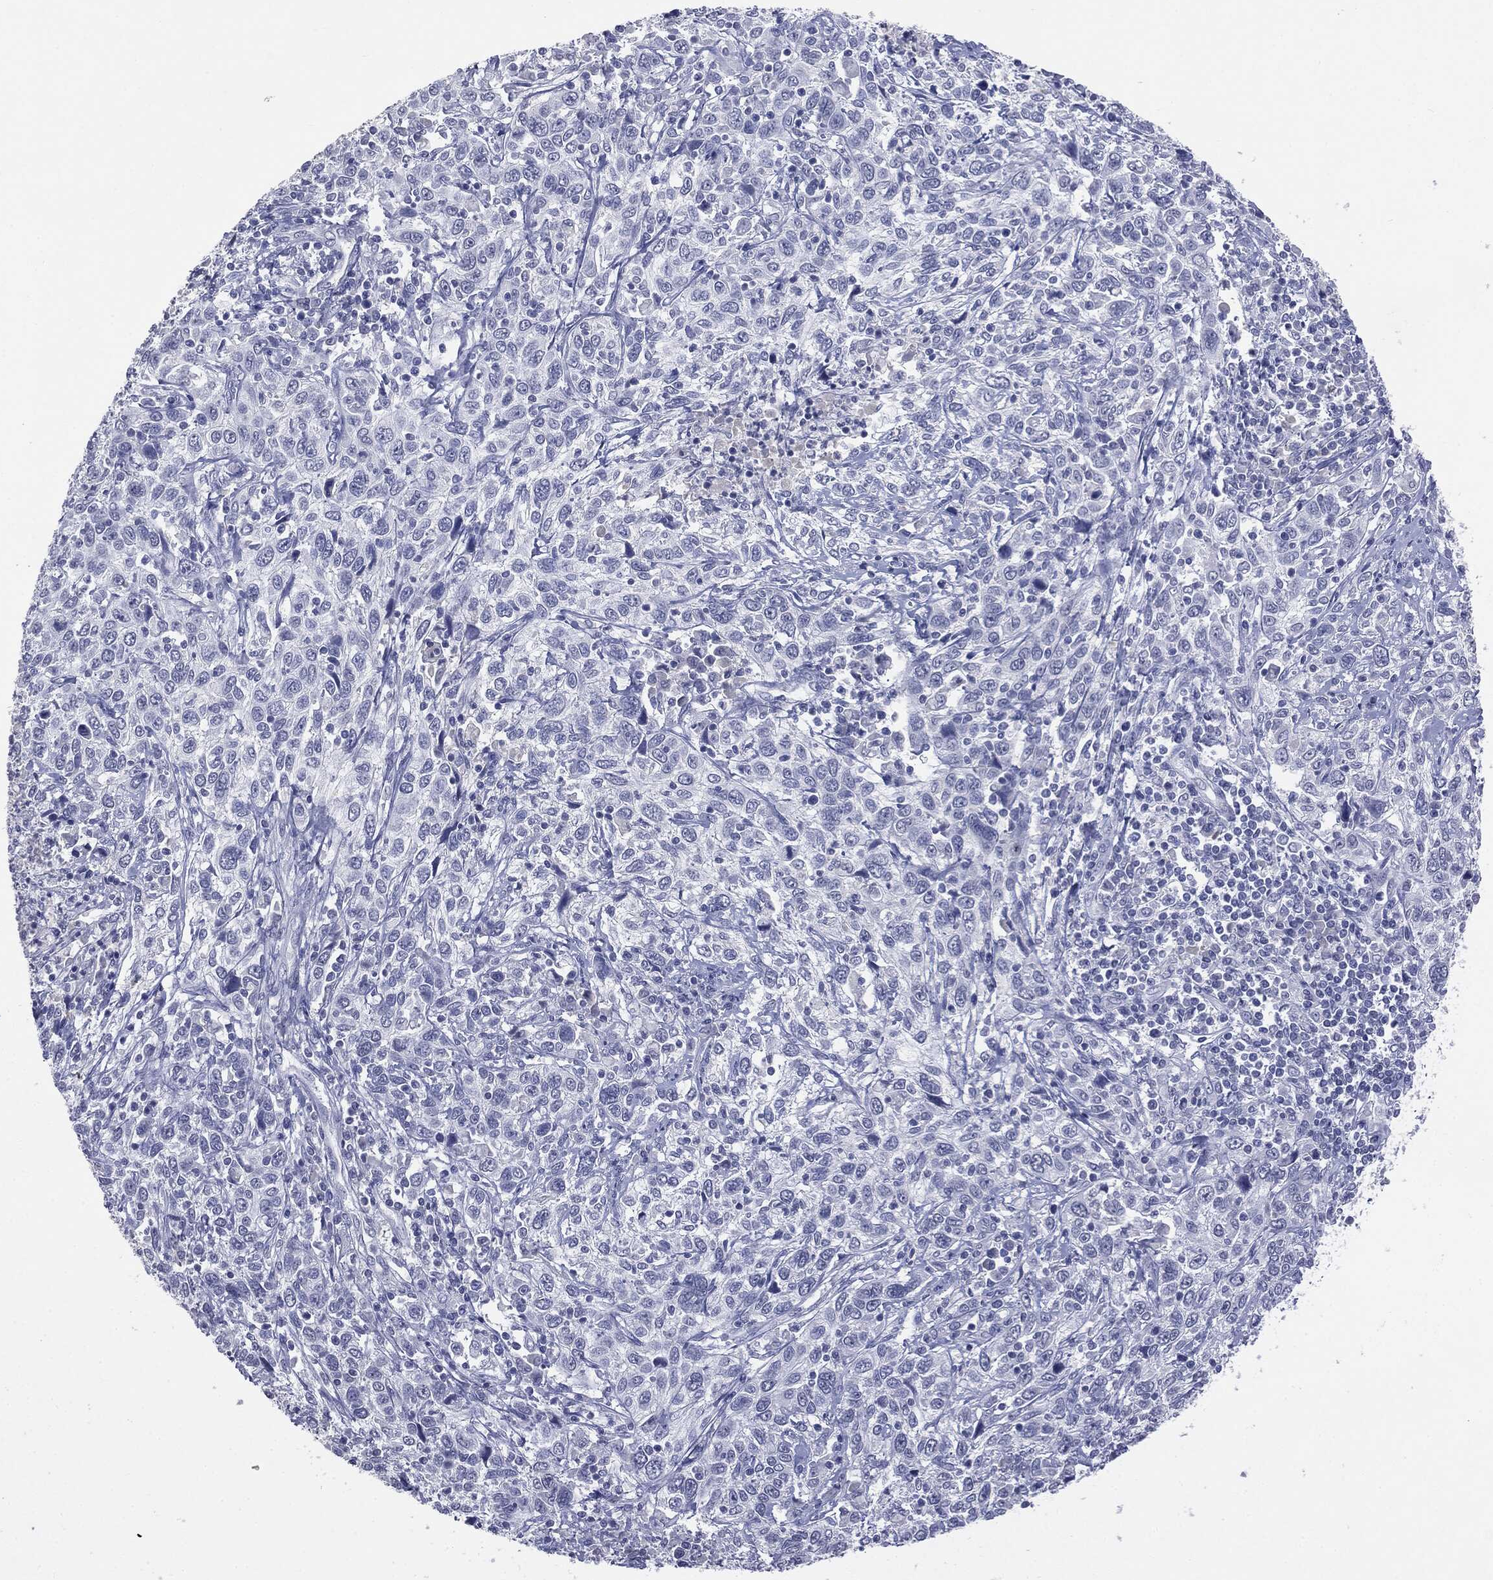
{"staining": {"intensity": "negative", "quantity": "none", "location": "none"}, "tissue": "cervical cancer", "cell_type": "Tumor cells", "image_type": "cancer", "snomed": [{"axis": "morphology", "description": "Squamous cell carcinoma, NOS"}, {"axis": "topography", "description": "Cervix"}], "caption": "Tumor cells are negative for brown protein staining in squamous cell carcinoma (cervical).", "gene": "TSHB", "patient": {"sex": "female", "age": 46}}